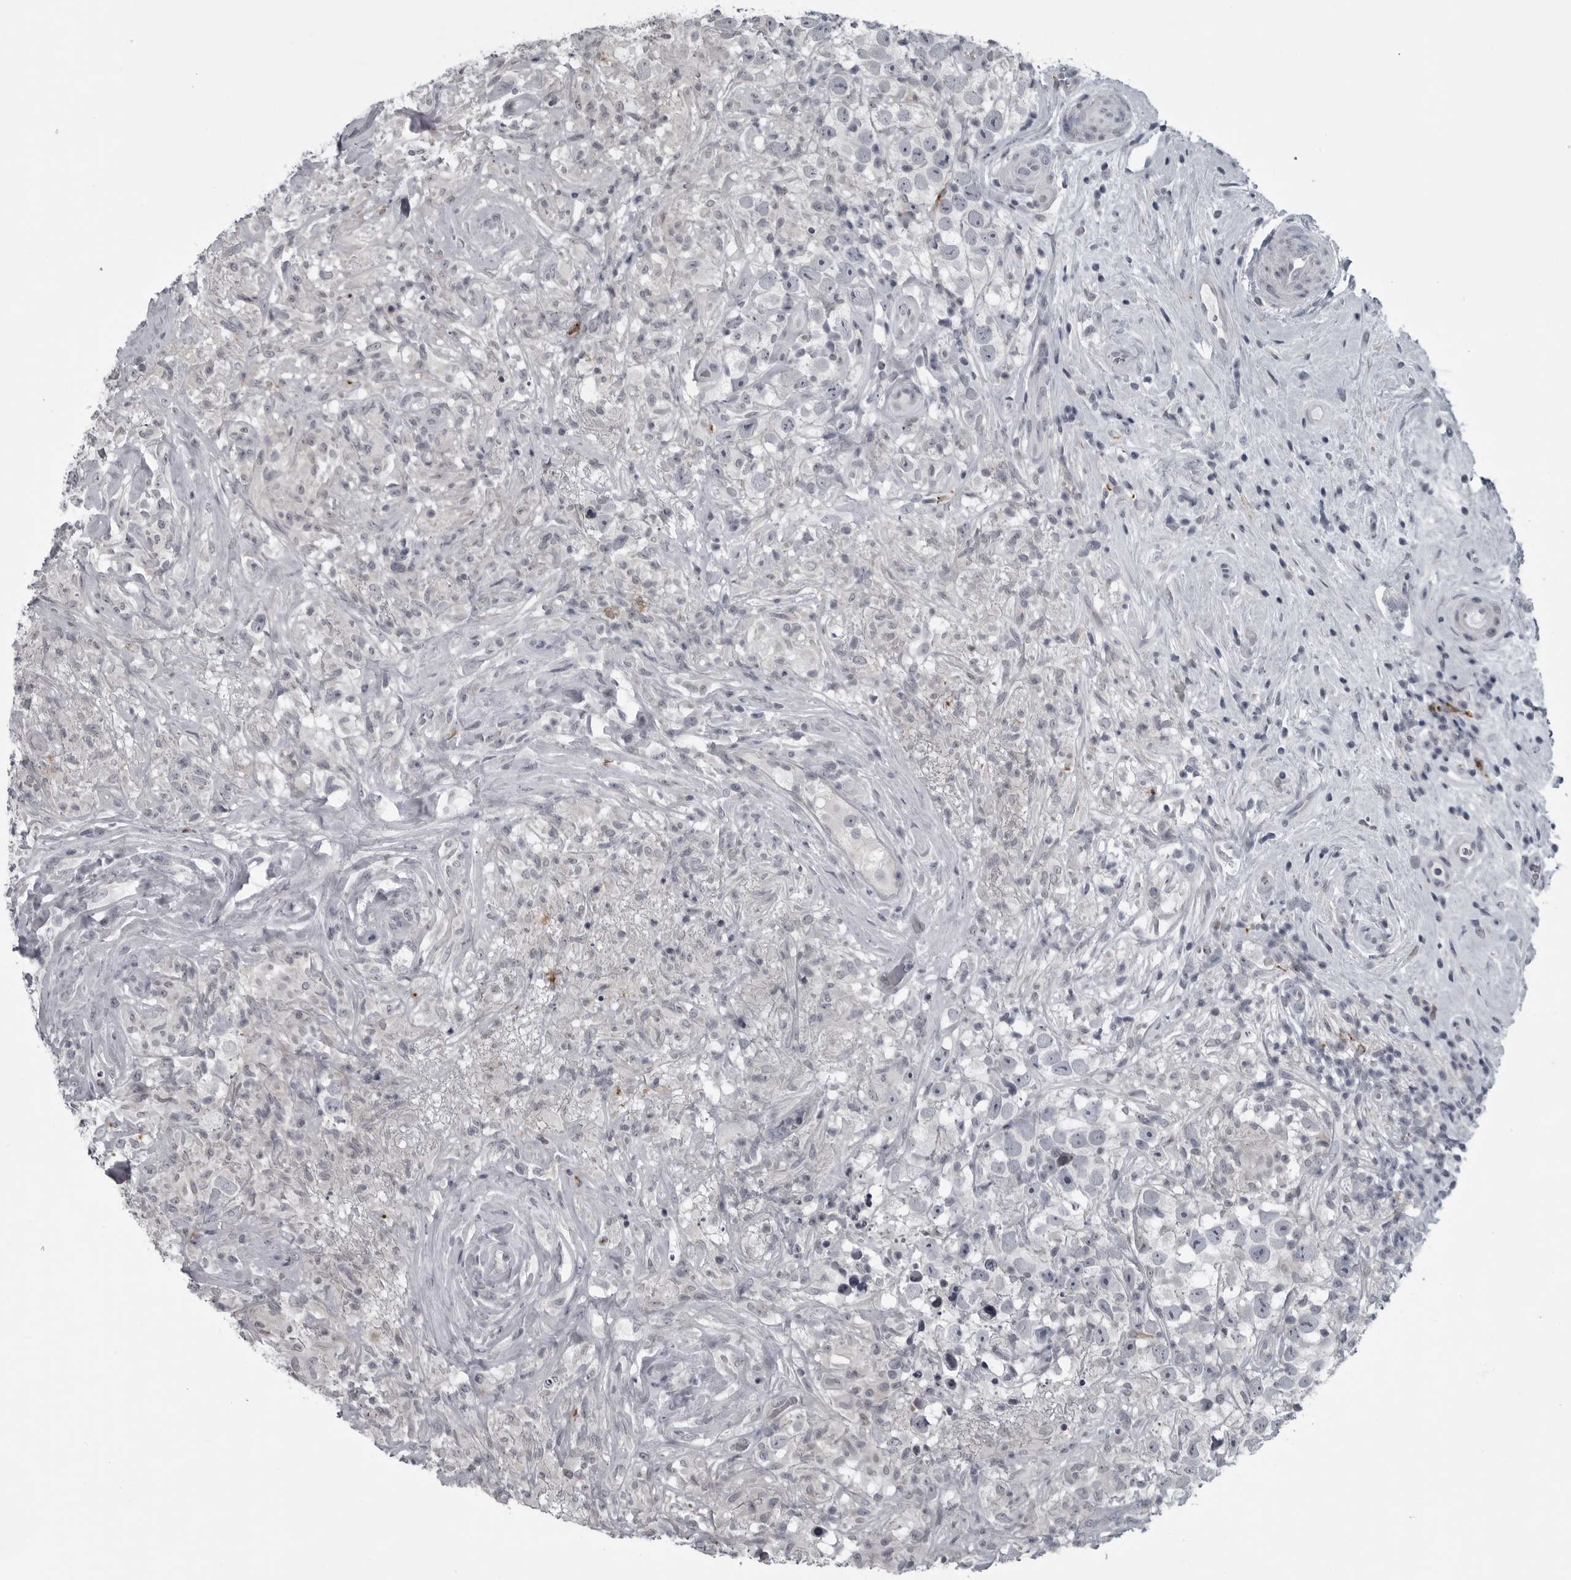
{"staining": {"intensity": "negative", "quantity": "none", "location": "none"}, "tissue": "testis cancer", "cell_type": "Tumor cells", "image_type": "cancer", "snomed": [{"axis": "morphology", "description": "Seminoma, NOS"}, {"axis": "topography", "description": "Testis"}], "caption": "This is a histopathology image of IHC staining of seminoma (testis), which shows no staining in tumor cells.", "gene": "LYSMD1", "patient": {"sex": "male", "age": 49}}